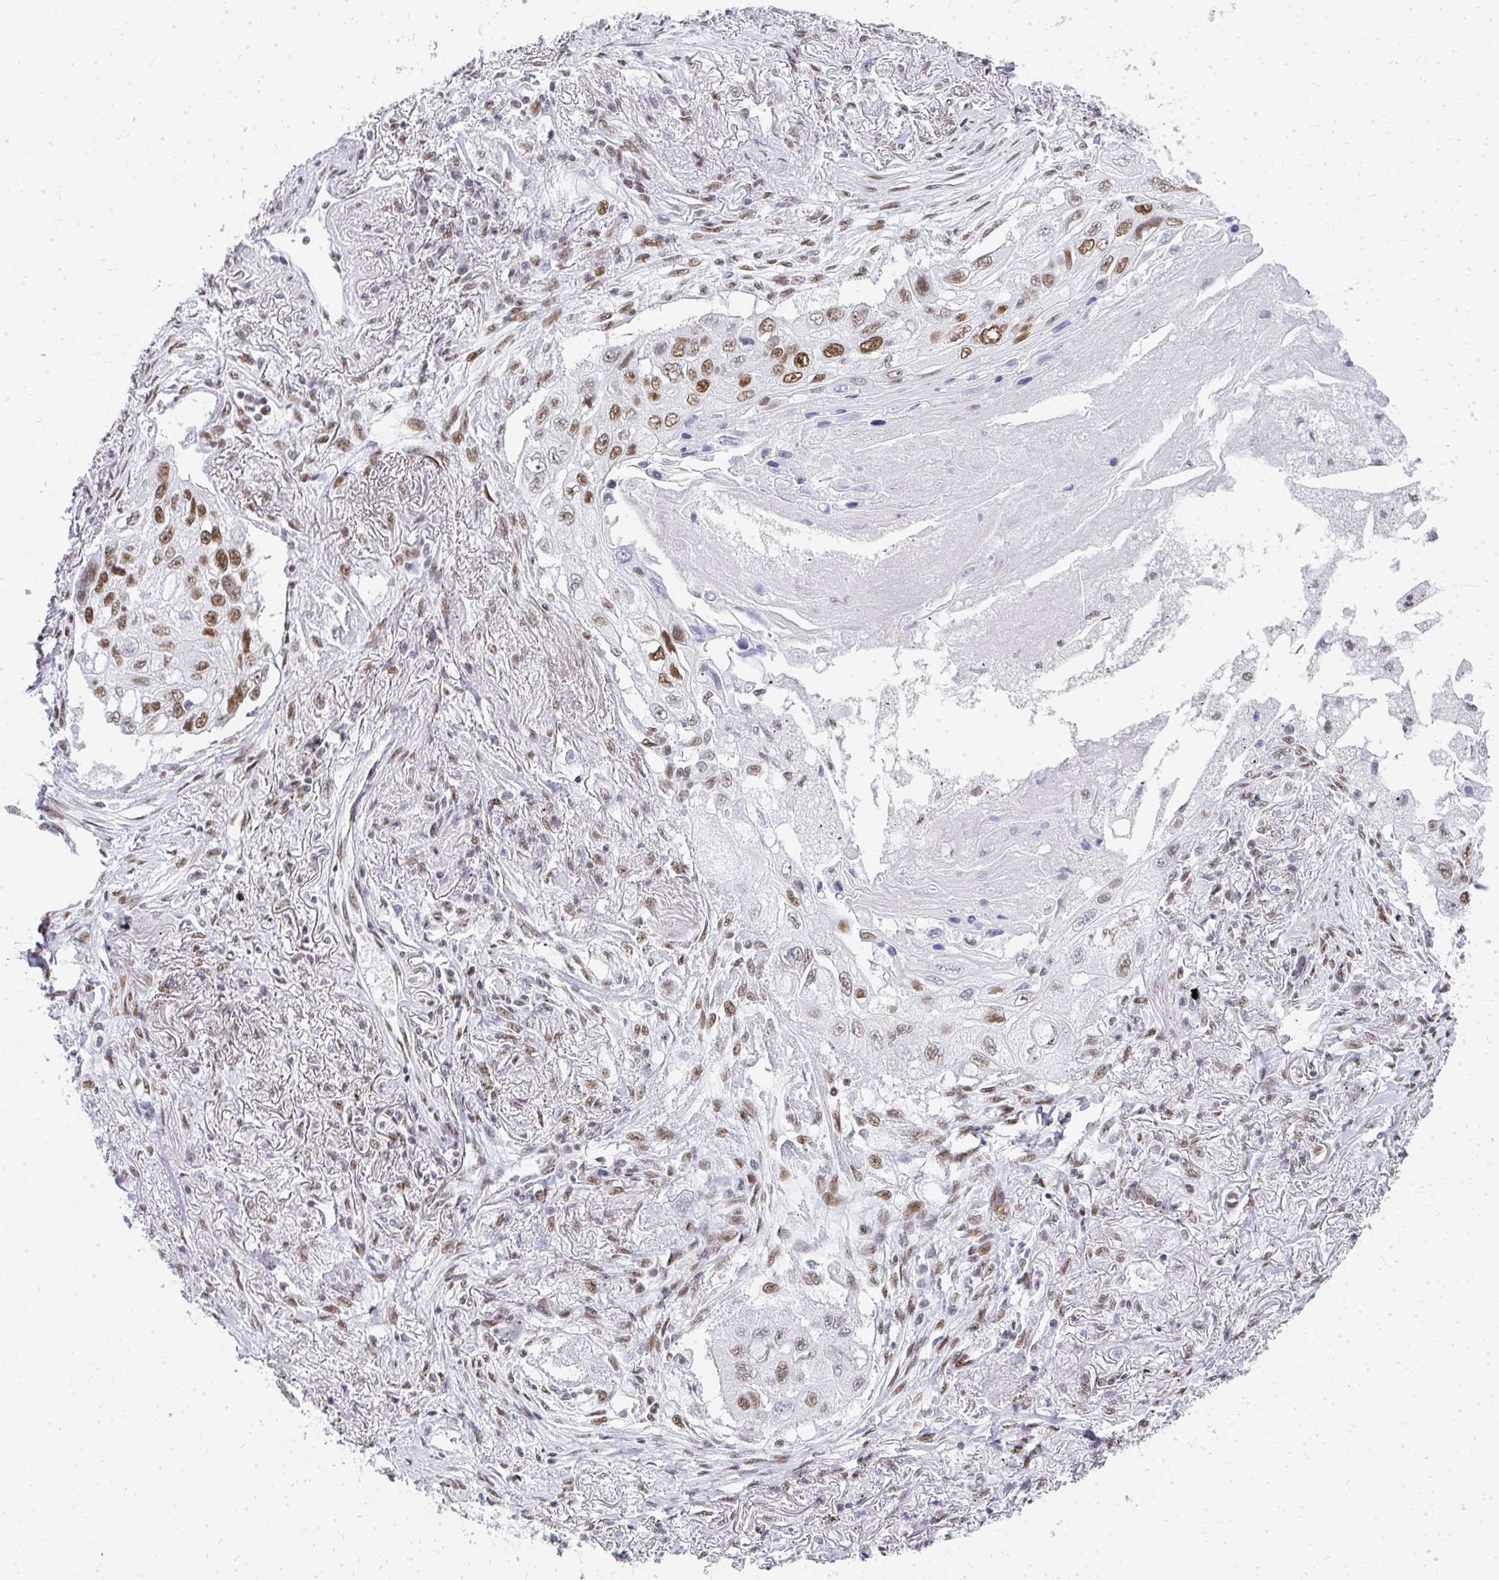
{"staining": {"intensity": "moderate", "quantity": ">75%", "location": "nuclear"}, "tissue": "lung cancer", "cell_type": "Tumor cells", "image_type": "cancer", "snomed": [{"axis": "morphology", "description": "Squamous cell carcinoma, NOS"}, {"axis": "topography", "description": "Lung"}], "caption": "Protein staining shows moderate nuclear expression in approximately >75% of tumor cells in lung cancer (squamous cell carcinoma).", "gene": "CREBBP", "patient": {"sex": "male", "age": 75}}